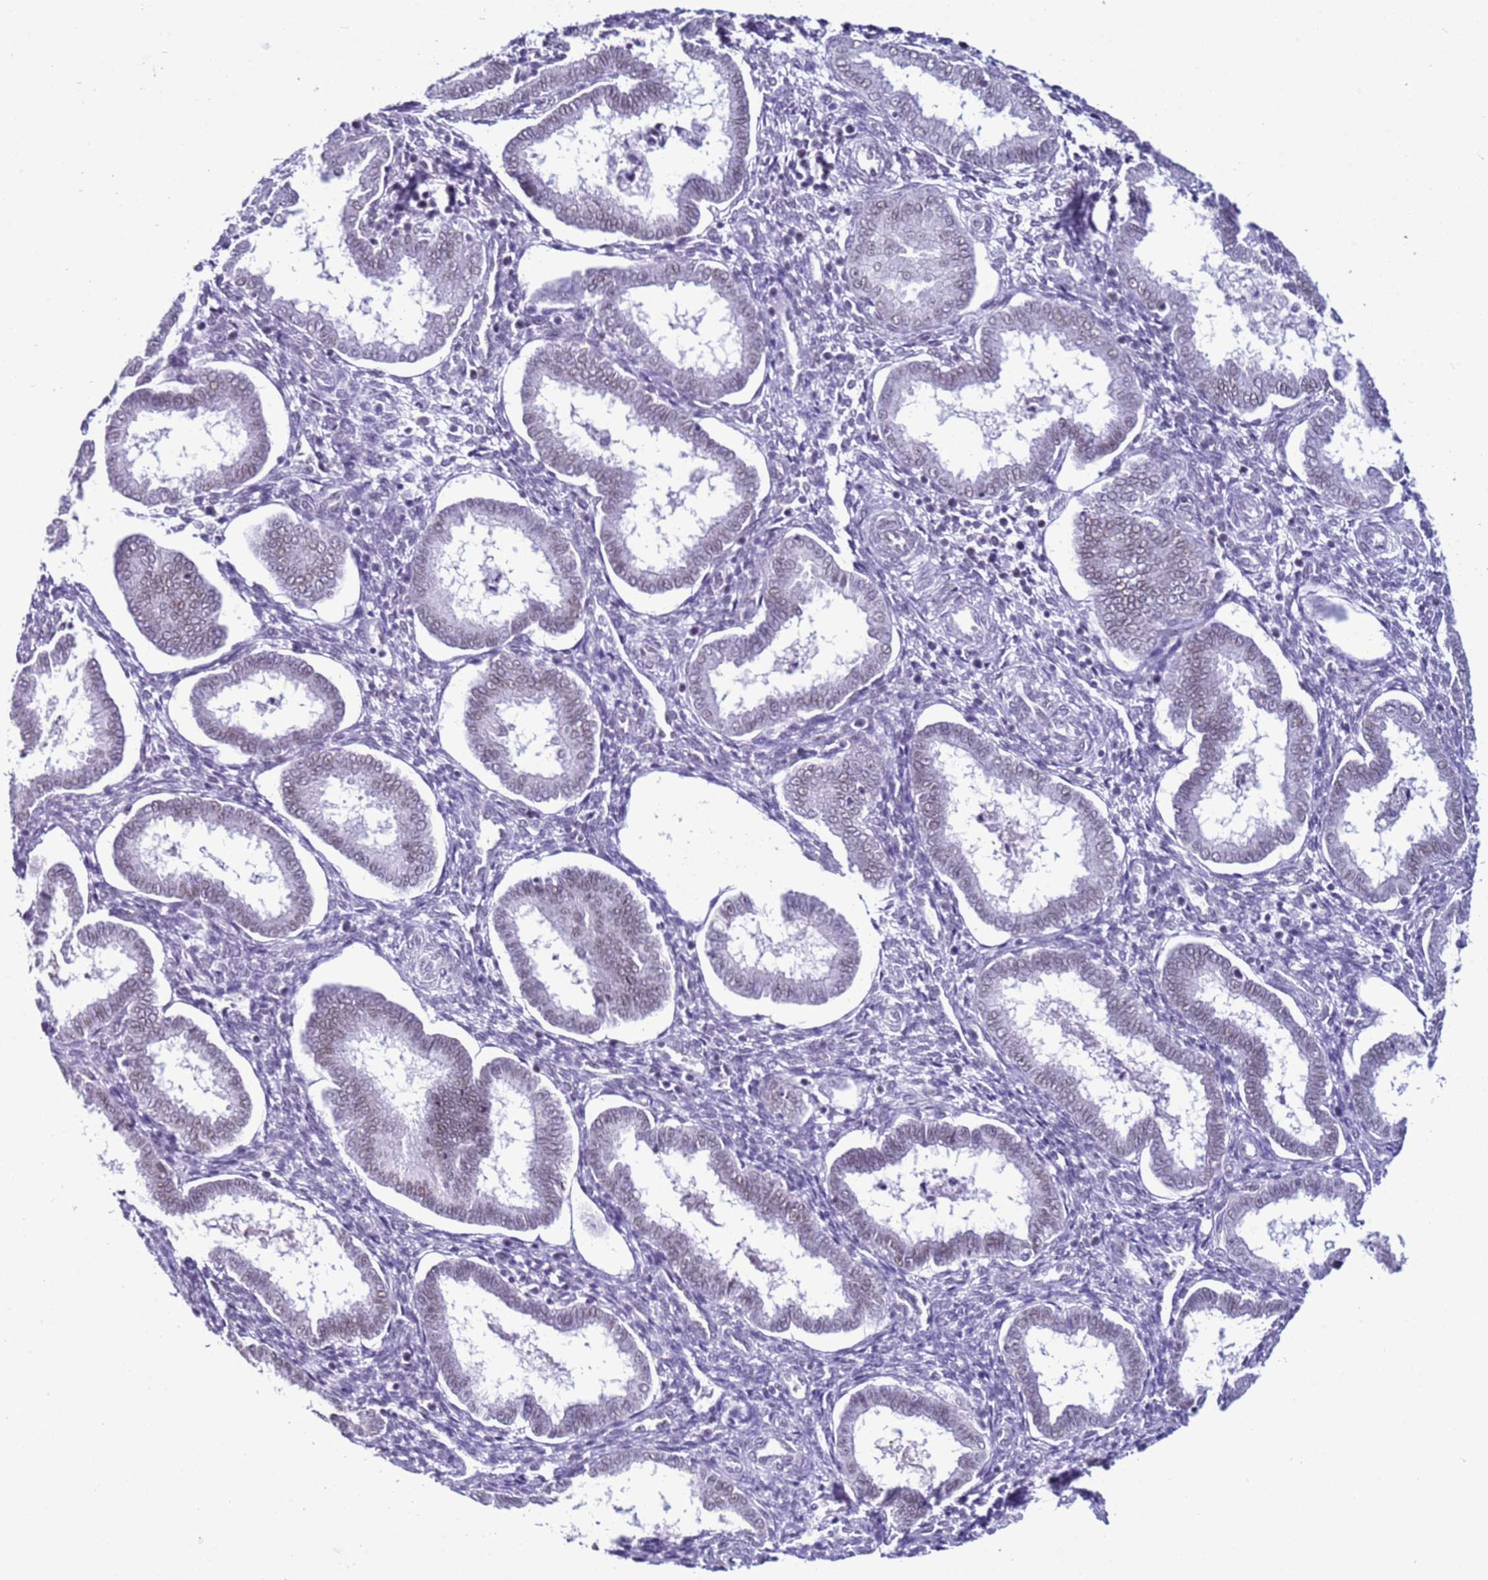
{"staining": {"intensity": "negative", "quantity": "none", "location": "none"}, "tissue": "endometrium", "cell_type": "Cells in endometrial stroma", "image_type": "normal", "snomed": [{"axis": "morphology", "description": "Normal tissue, NOS"}, {"axis": "topography", "description": "Endometrium"}], "caption": "Benign endometrium was stained to show a protein in brown. There is no significant expression in cells in endometrial stroma. The staining was performed using DAB (3,3'-diaminobenzidine) to visualize the protein expression in brown, while the nuclei were stained in blue with hematoxylin (Magnification: 20x).", "gene": "DHX15", "patient": {"sex": "female", "age": 24}}